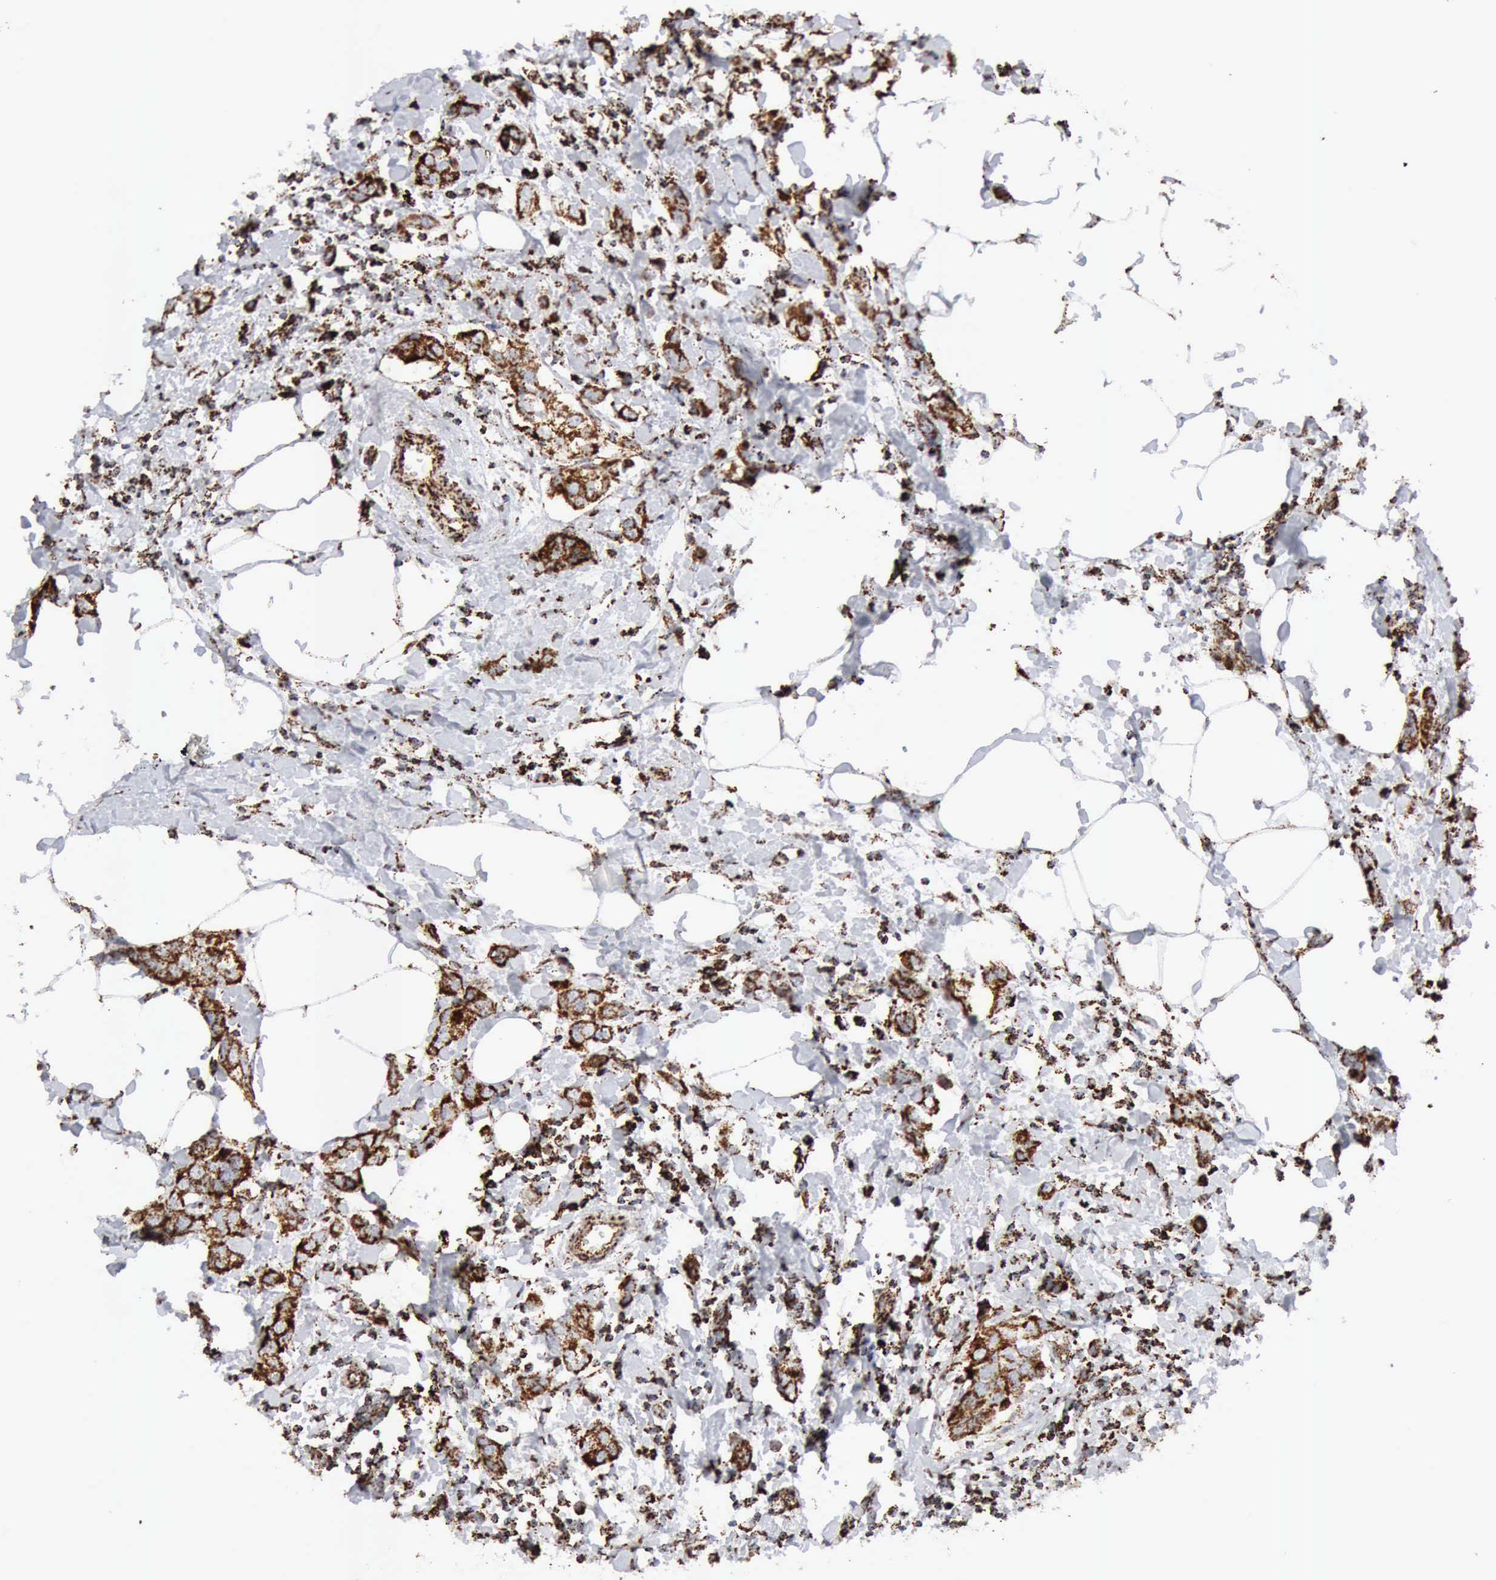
{"staining": {"intensity": "strong", "quantity": ">75%", "location": "cytoplasmic/membranous"}, "tissue": "breast cancer", "cell_type": "Tumor cells", "image_type": "cancer", "snomed": [{"axis": "morphology", "description": "Normal tissue, NOS"}, {"axis": "morphology", "description": "Duct carcinoma"}, {"axis": "topography", "description": "Breast"}], "caption": "Immunohistochemistry (DAB (3,3'-diaminobenzidine)) staining of human breast cancer reveals strong cytoplasmic/membranous protein staining in approximately >75% of tumor cells.", "gene": "ACO2", "patient": {"sex": "female", "age": 50}}